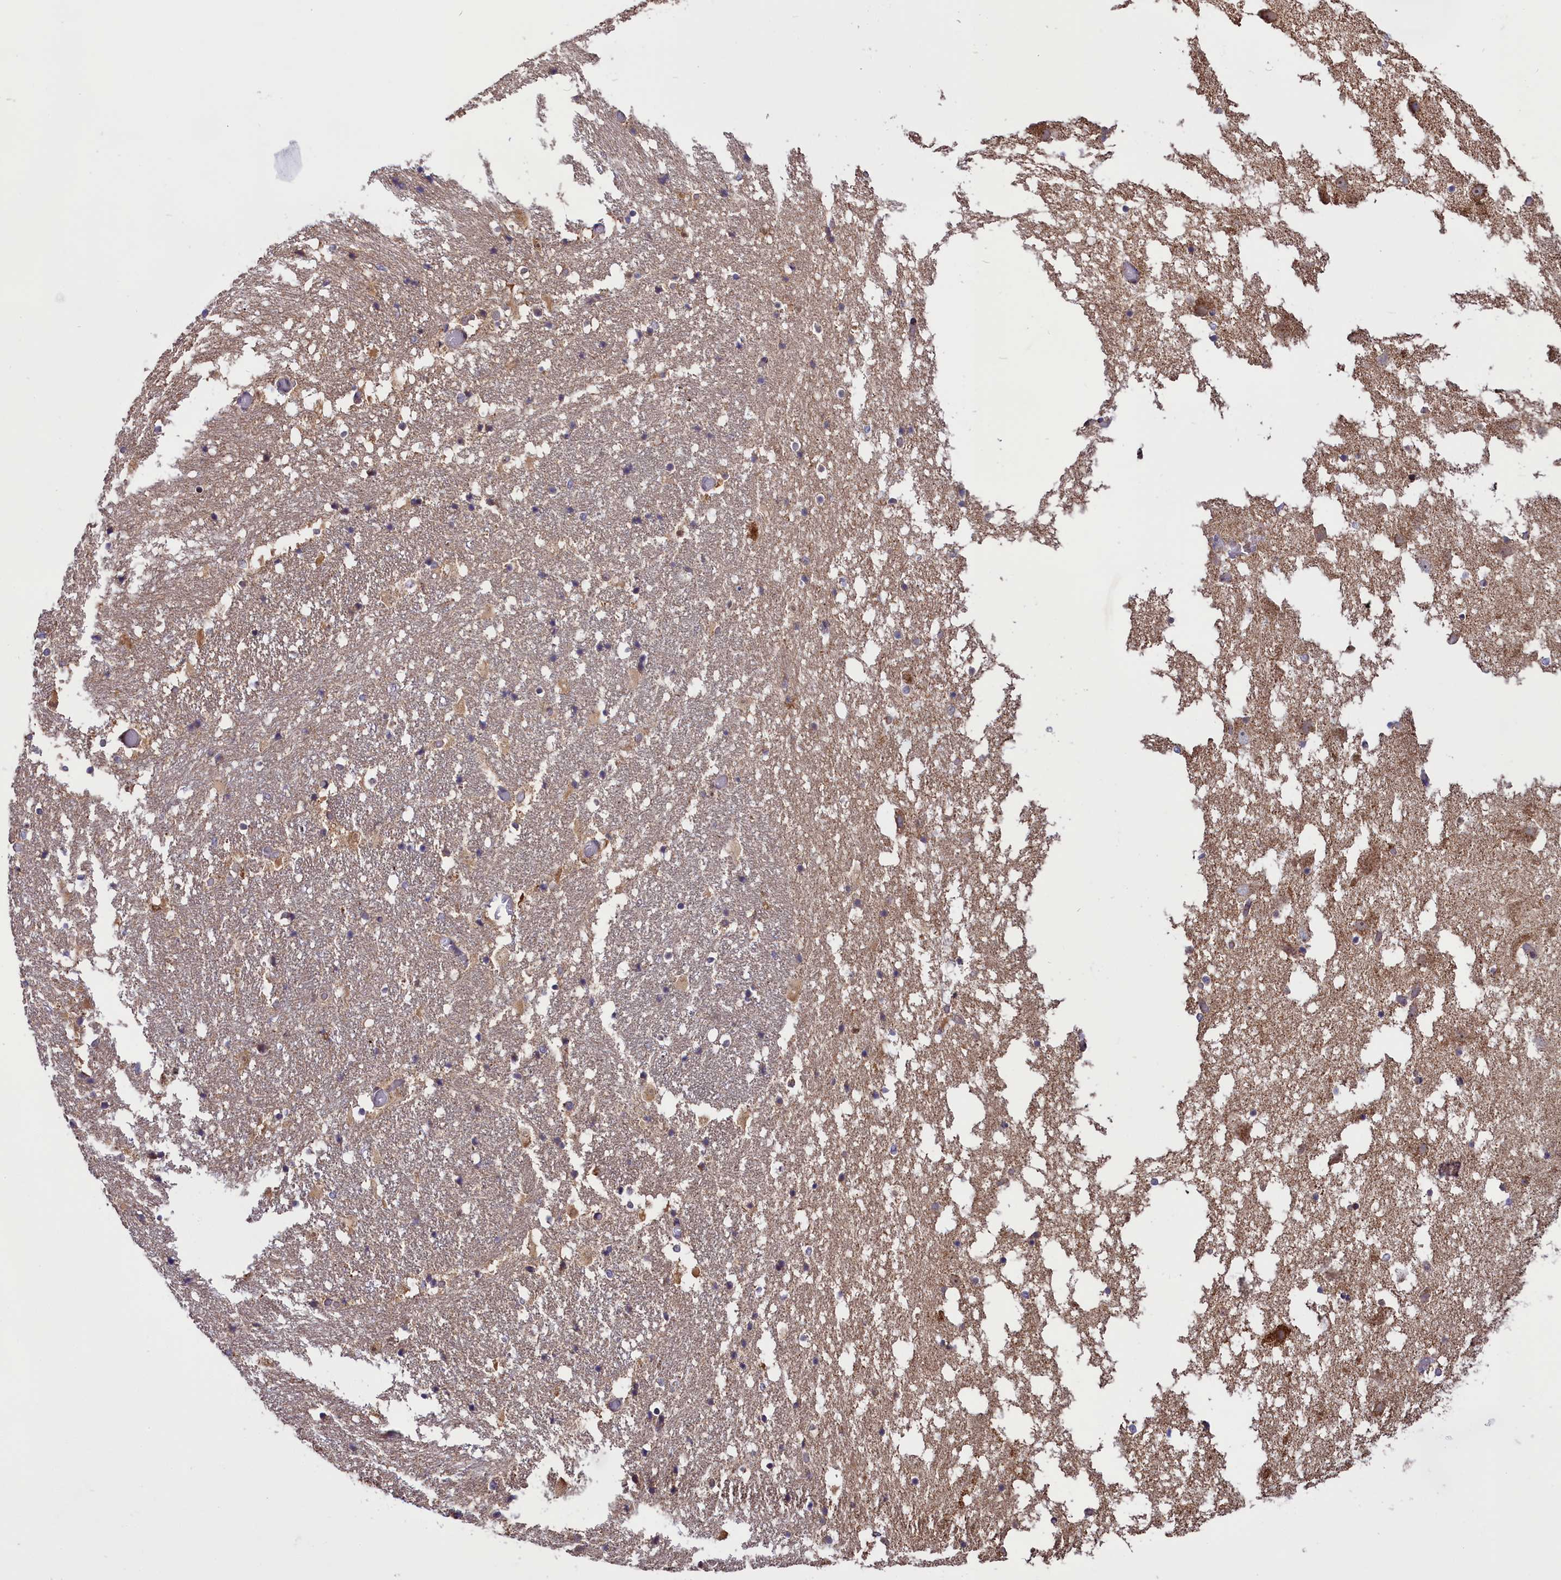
{"staining": {"intensity": "negative", "quantity": "none", "location": "none"}, "tissue": "hippocampus", "cell_type": "Glial cells", "image_type": "normal", "snomed": [{"axis": "morphology", "description": "Normal tissue, NOS"}, {"axis": "topography", "description": "Hippocampus"}], "caption": "Immunohistochemistry of benign hippocampus reveals no positivity in glial cells.", "gene": "GLRX5", "patient": {"sex": "female", "age": 52}}